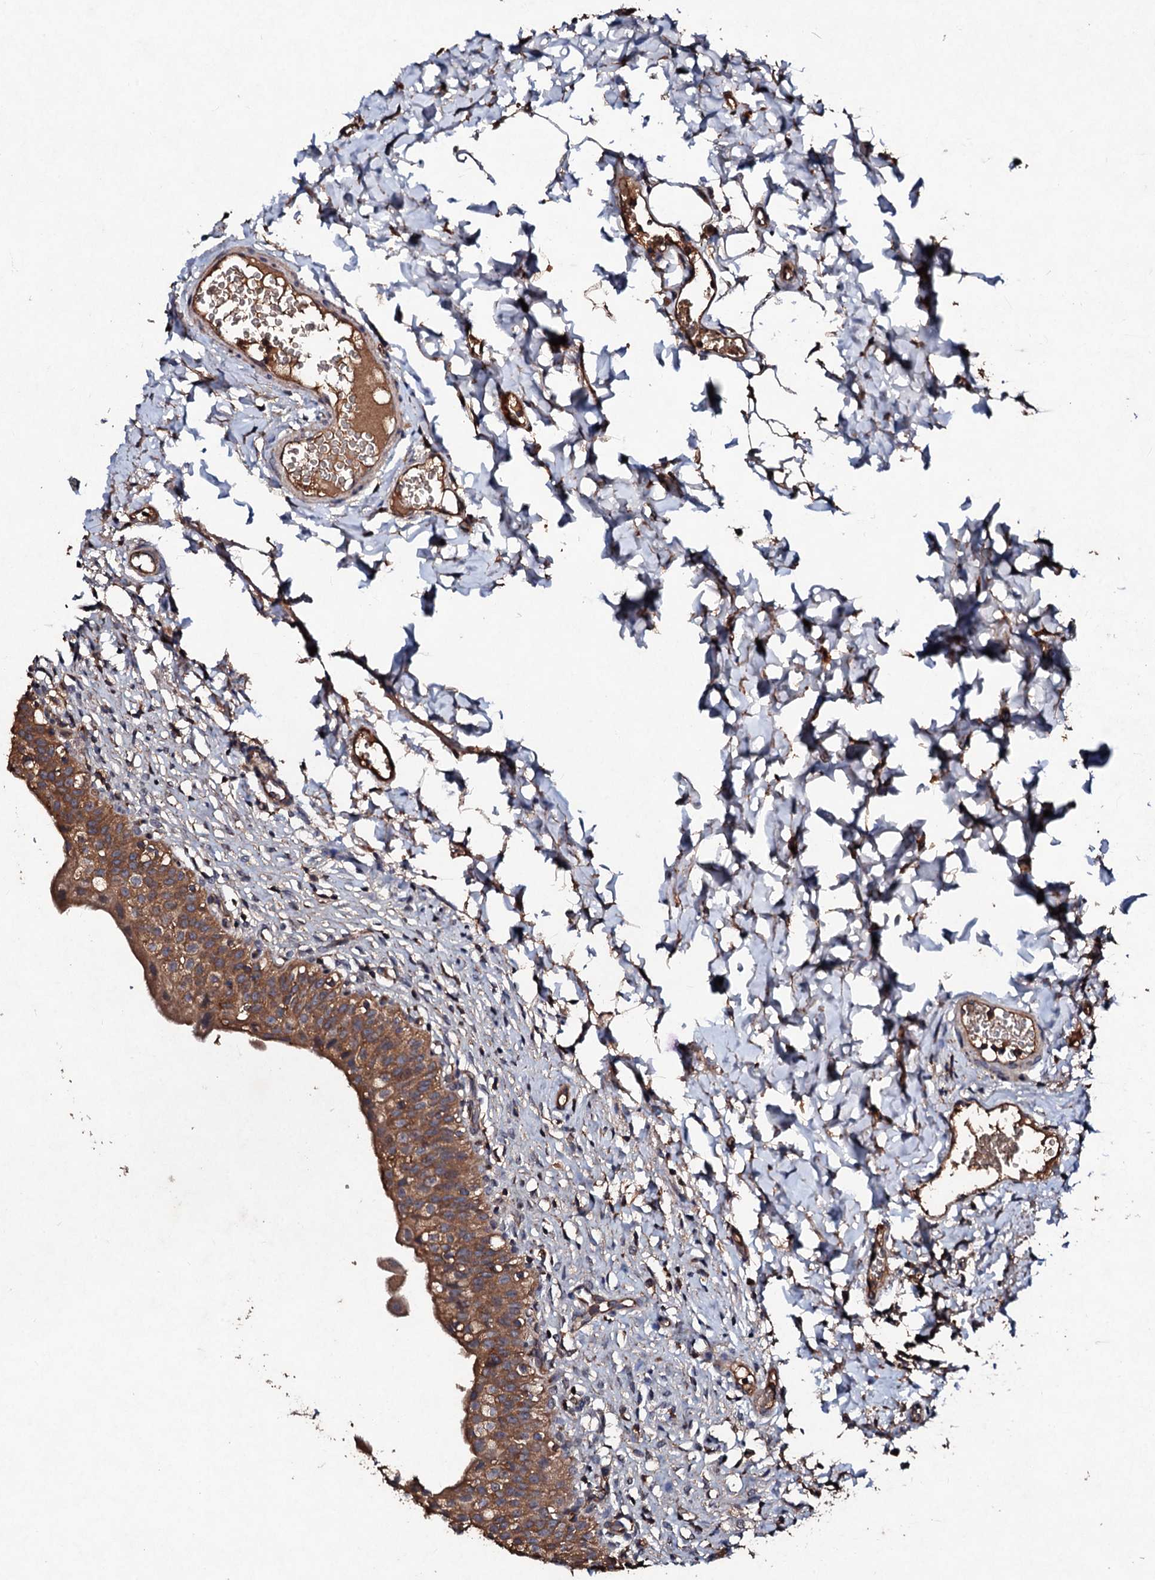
{"staining": {"intensity": "moderate", "quantity": ">75%", "location": "cytoplasmic/membranous"}, "tissue": "urinary bladder", "cell_type": "Urothelial cells", "image_type": "normal", "snomed": [{"axis": "morphology", "description": "Normal tissue, NOS"}, {"axis": "topography", "description": "Urinary bladder"}], "caption": "IHC of benign urinary bladder exhibits medium levels of moderate cytoplasmic/membranous expression in approximately >75% of urothelial cells.", "gene": "KERA", "patient": {"sex": "male", "age": 55}}